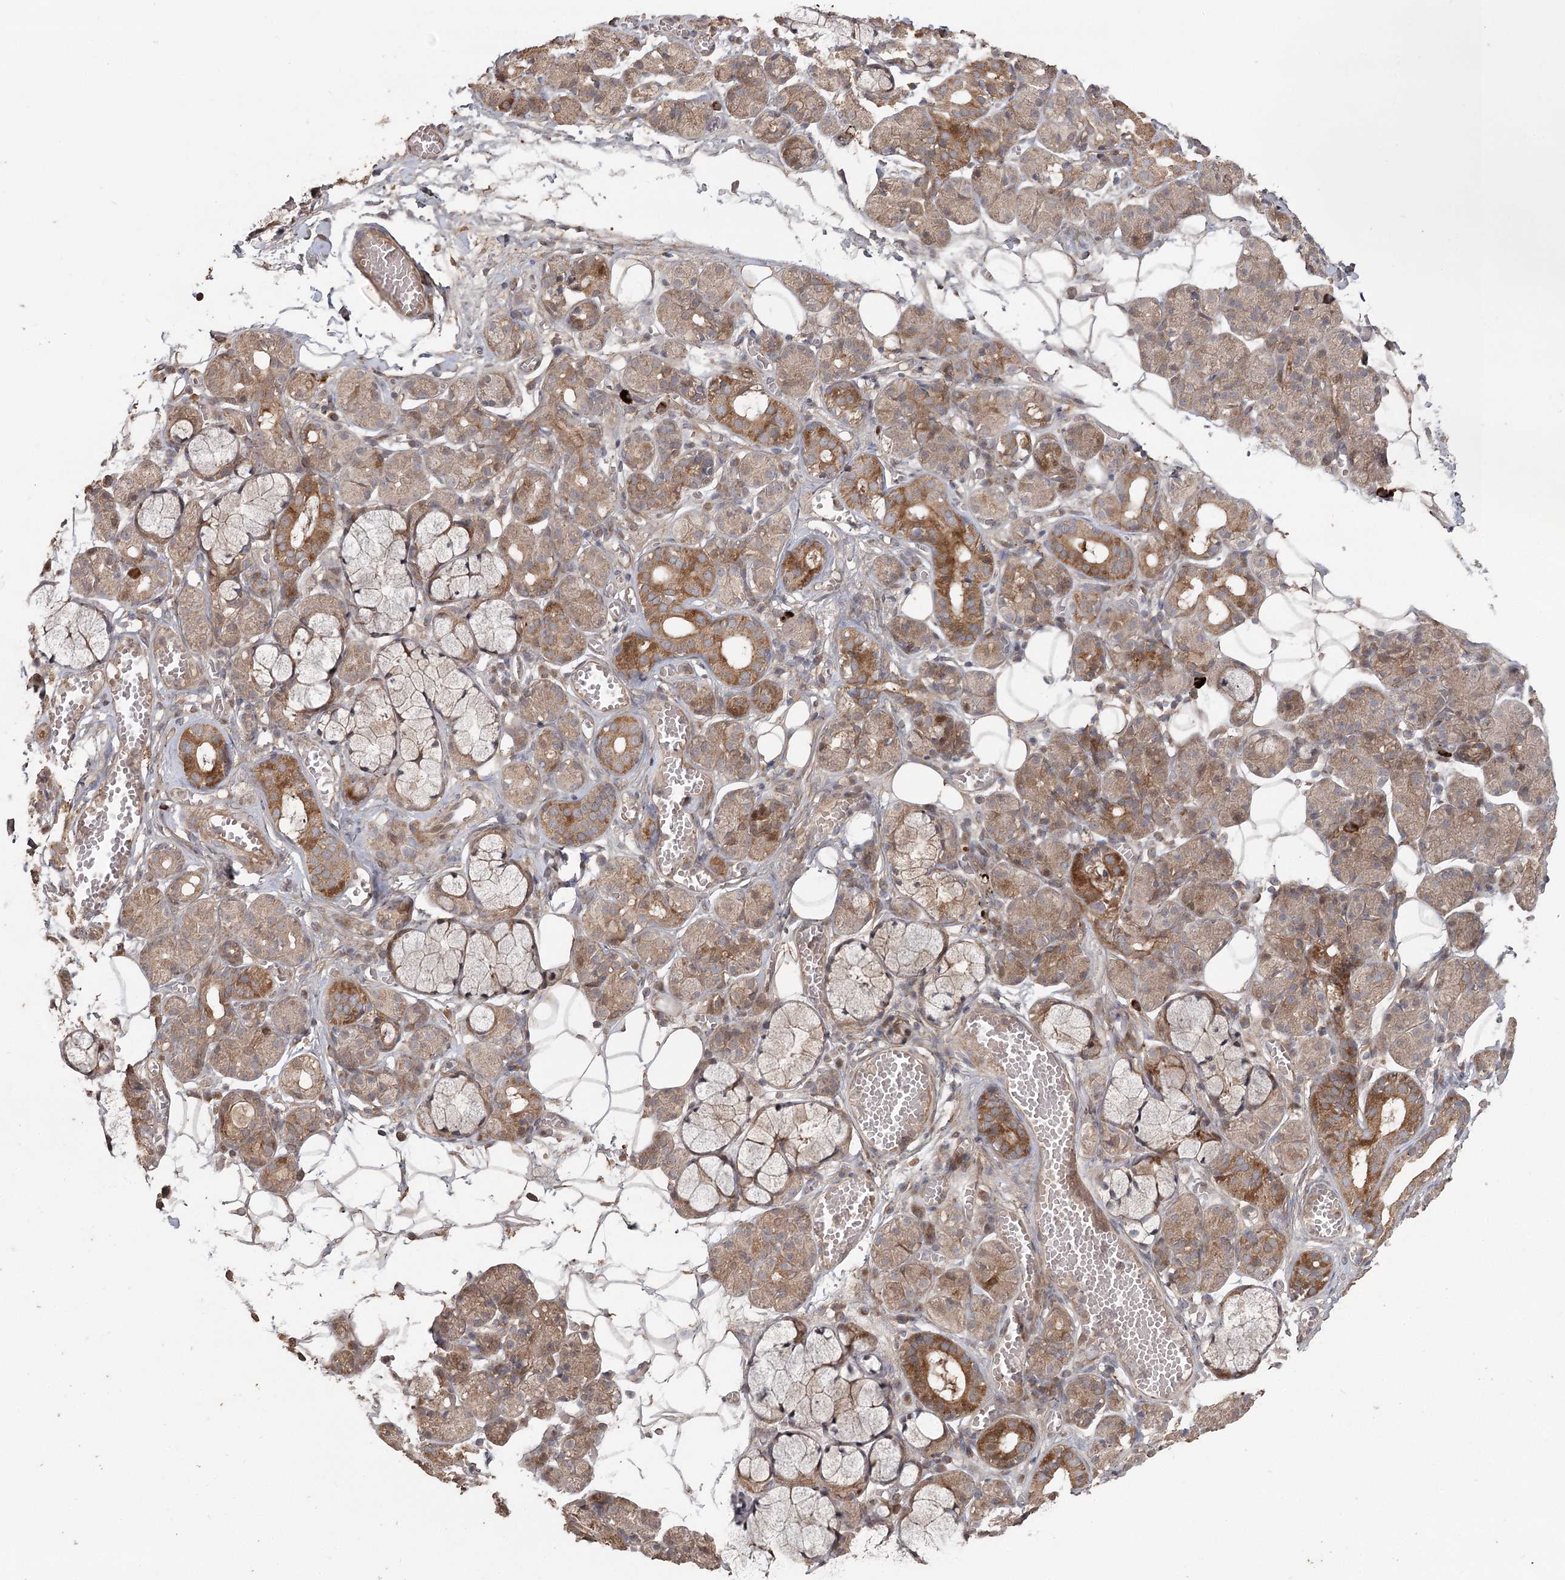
{"staining": {"intensity": "moderate", "quantity": "25%-75%", "location": "cytoplasmic/membranous"}, "tissue": "salivary gland", "cell_type": "Glandular cells", "image_type": "normal", "snomed": [{"axis": "morphology", "description": "Normal tissue, NOS"}, {"axis": "topography", "description": "Salivary gland"}], "caption": "DAB immunohistochemical staining of unremarkable human salivary gland displays moderate cytoplasmic/membranous protein staining in approximately 25%-75% of glandular cells.", "gene": "OBSL1", "patient": {"sex": "male", "age": 63}}